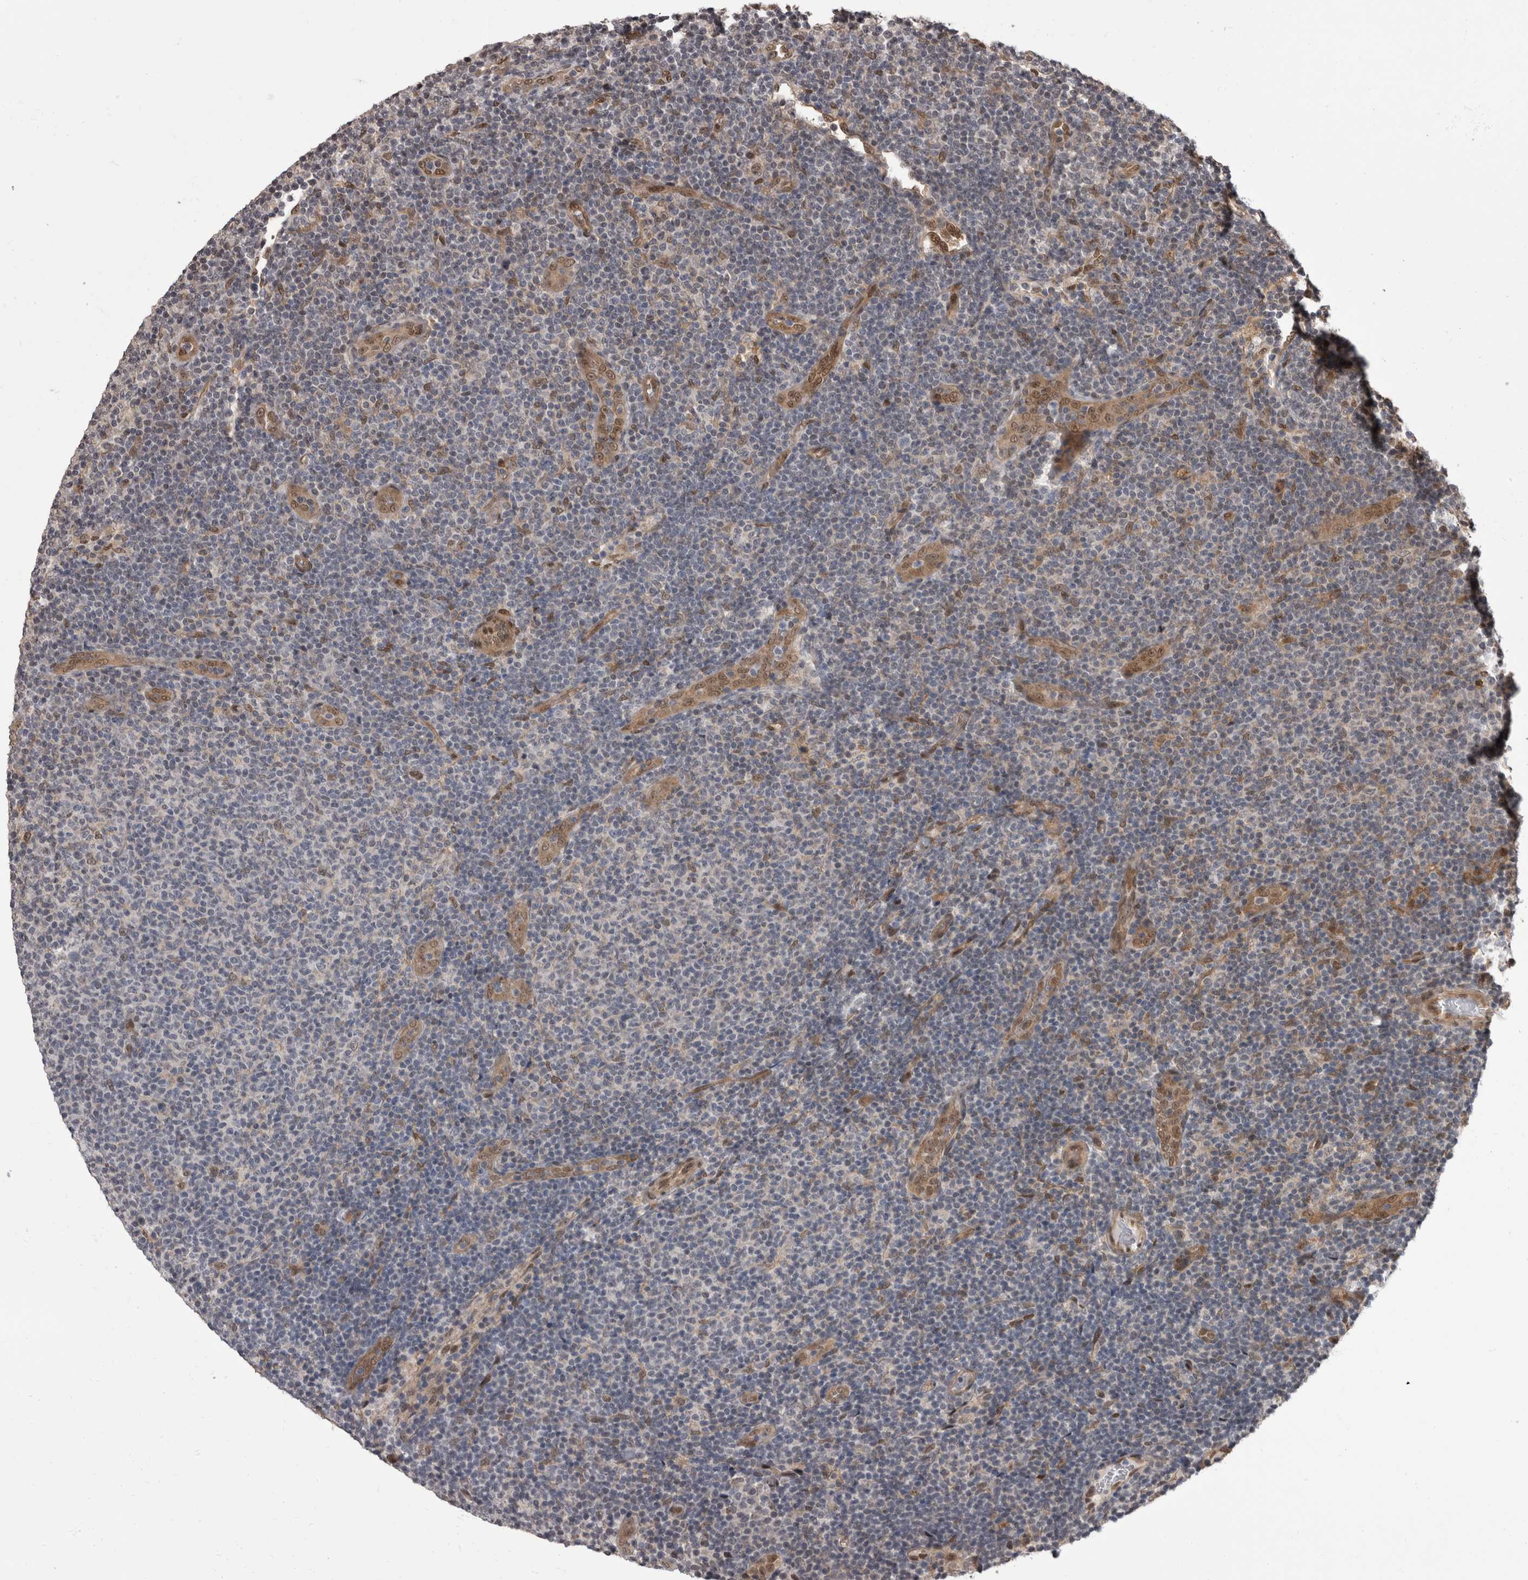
{"staining": {"intensity": "negative", "quantity": "none", "location": "none"}, "tissue": "lymphoma", "cell_type": "Tumor cells", "image_type": "cancer", "snomed": [{"axis": "morphology", "description": "Malignant lymphoma, non-Hodgkin's type, Low grade"}, {"axis": "topography", "description": "Lymph node"}], "caption": "IHC histopathology image of neoplastic tissue: malignant lymphoma, non-Hodgkin's type (low-grade) stained with DAB exhibits no significant protein positivity in tumor cells.", "gene": "AKT3", "patient": {"sex": "male", "age": 66}}